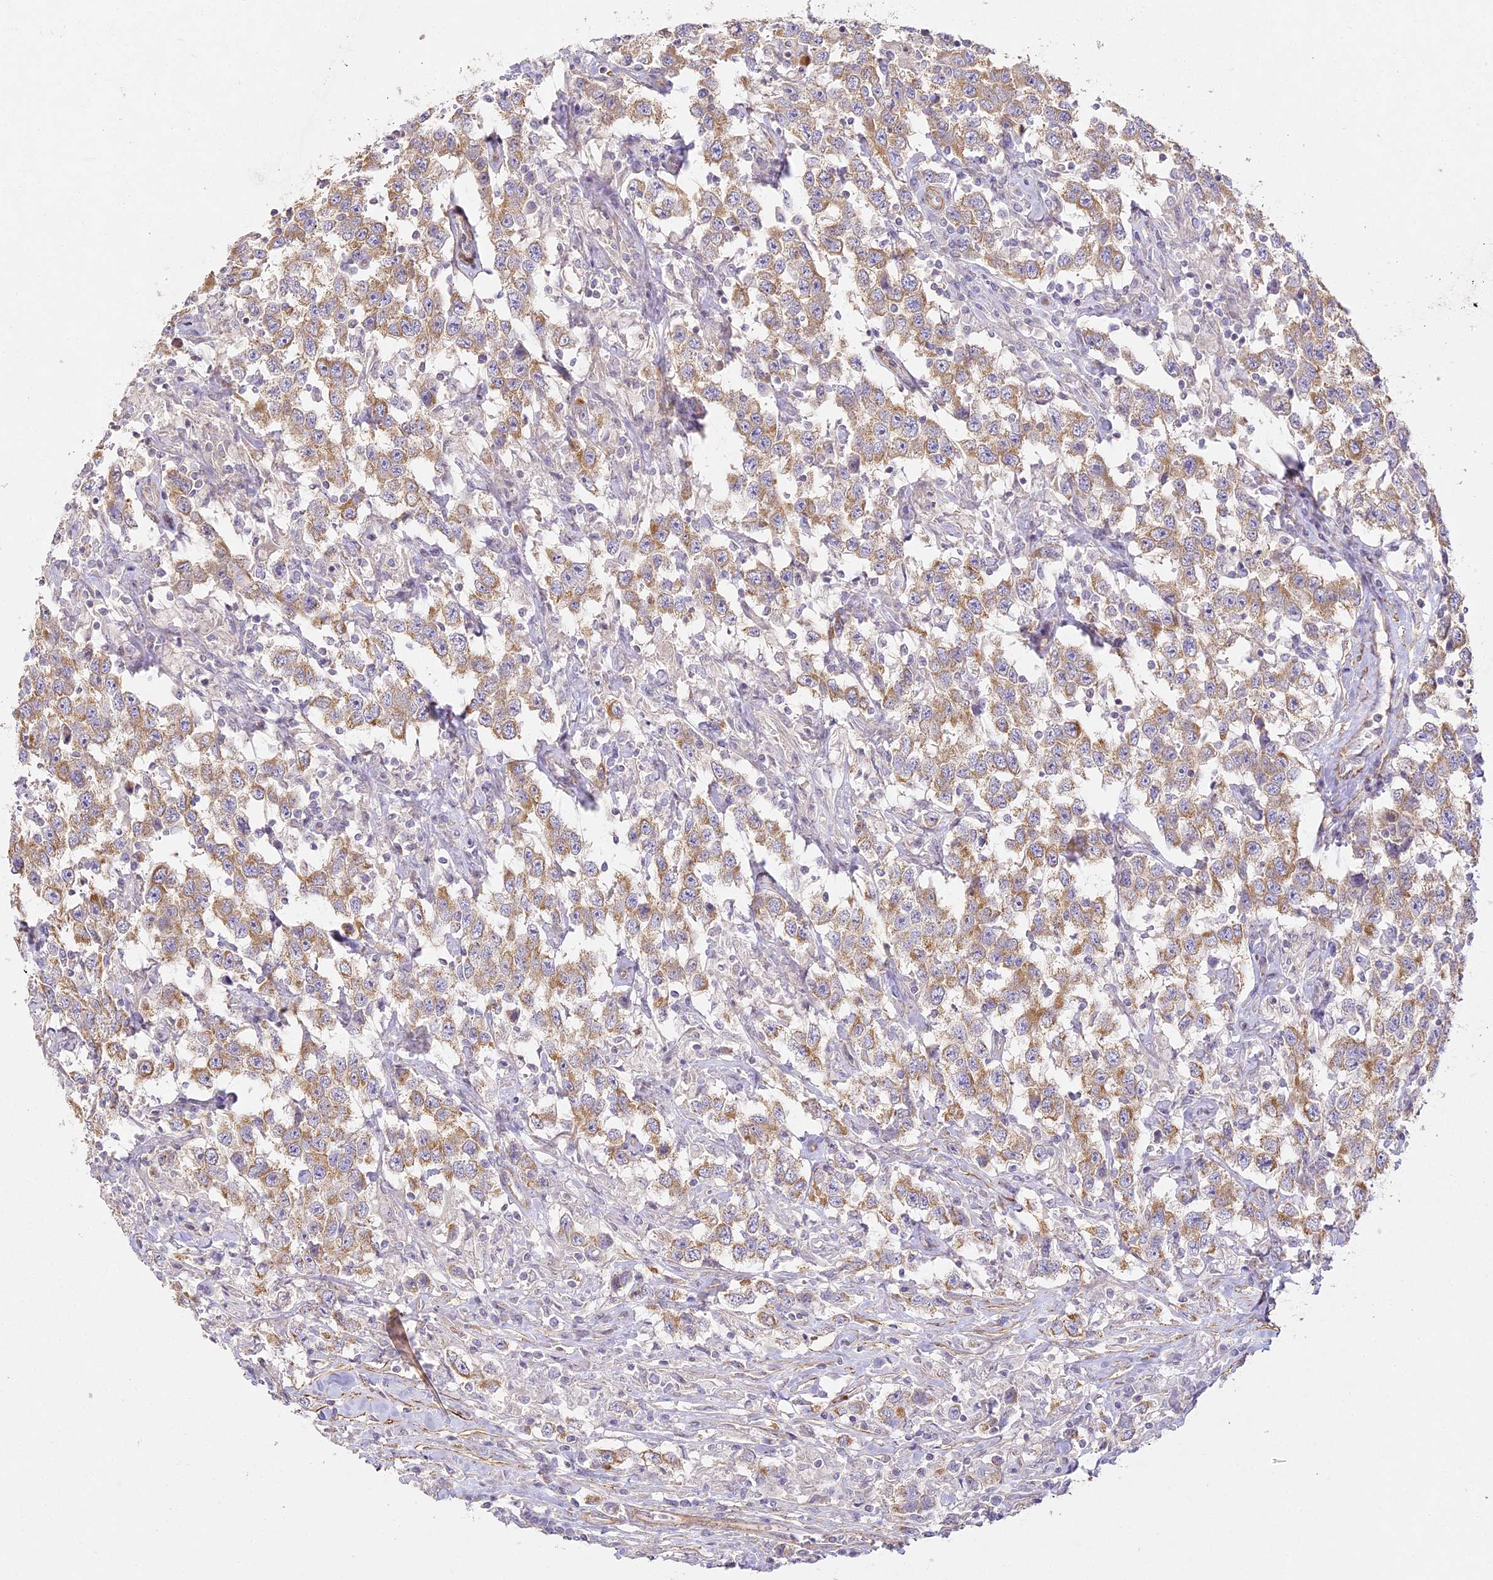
{"staining": {"intensity": "moderate", "quantity": ">75%", "location": "cytoplasmic/membranous"}, "tissue": "testis cancer", "cell_type": "Tumor cells", "image_type": "cancer", "snomed": [{"axis": "morphology", "description": "Seminoma, NOS"}, {"axis": "topography", "description": "Testis"}], "caption": "High-power microscopy captured an immunohistochemistry image of seminoma (testis), revealing moderate cytoplasmic/membranous positivity in about >75% of tumor cells.", "gene": "MED28", "patient": {"sex": "male", "age": 41}}